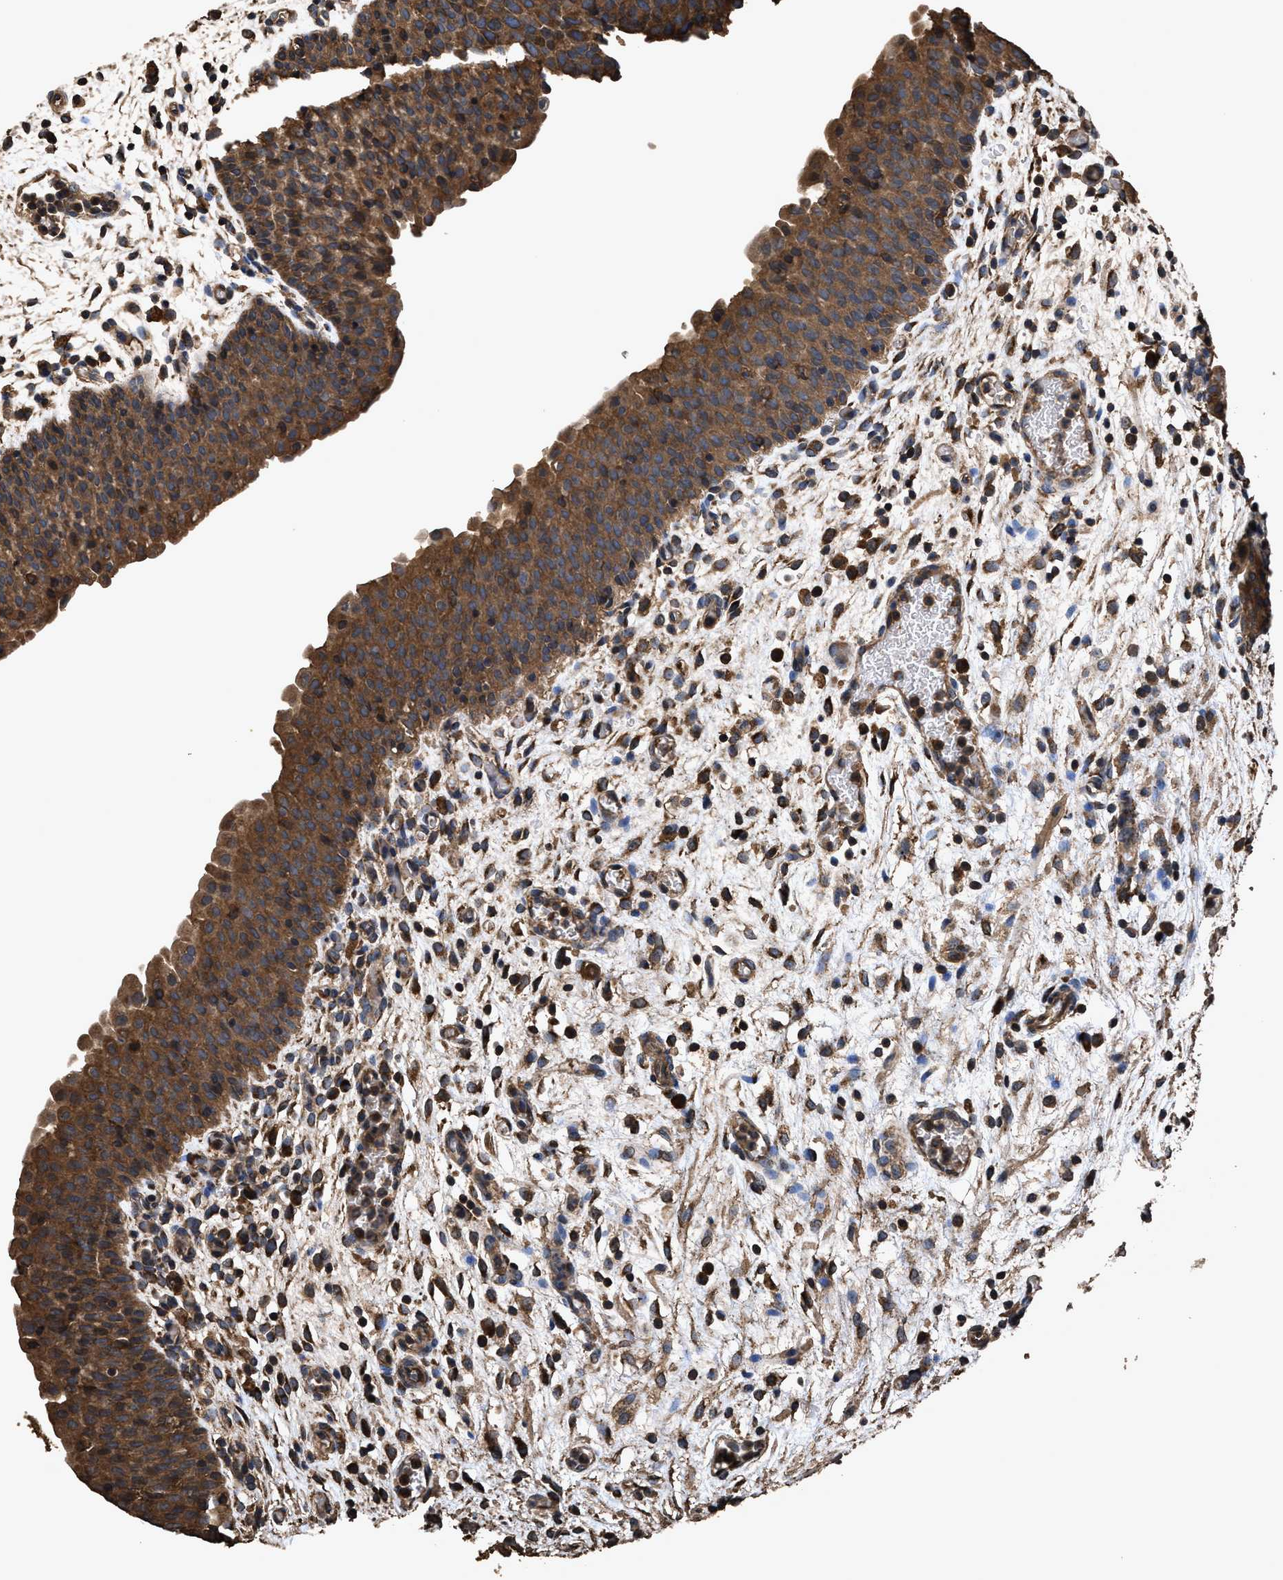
{"staining": {"intensity": "strong", "quantity": ">75%", "location": "cytoplasmic/membranous"}, "tissue": "urinary bladder", "cell_type": "Urothelial cells", "image_type": "normal", "snomed": [{"axis": "morphology", "description": "Normal tissue, NOS"}, {"axis": "topography", "description": "Urinary bladder"}], "caption": "The image exhibits staining of normal urinary bladder, revealing strong cytoplasmic/membranous protein staining (brown color) within urothelial cells.", "gene": "ZMYND19", "patient": {"sex": "male", "age": 37}}